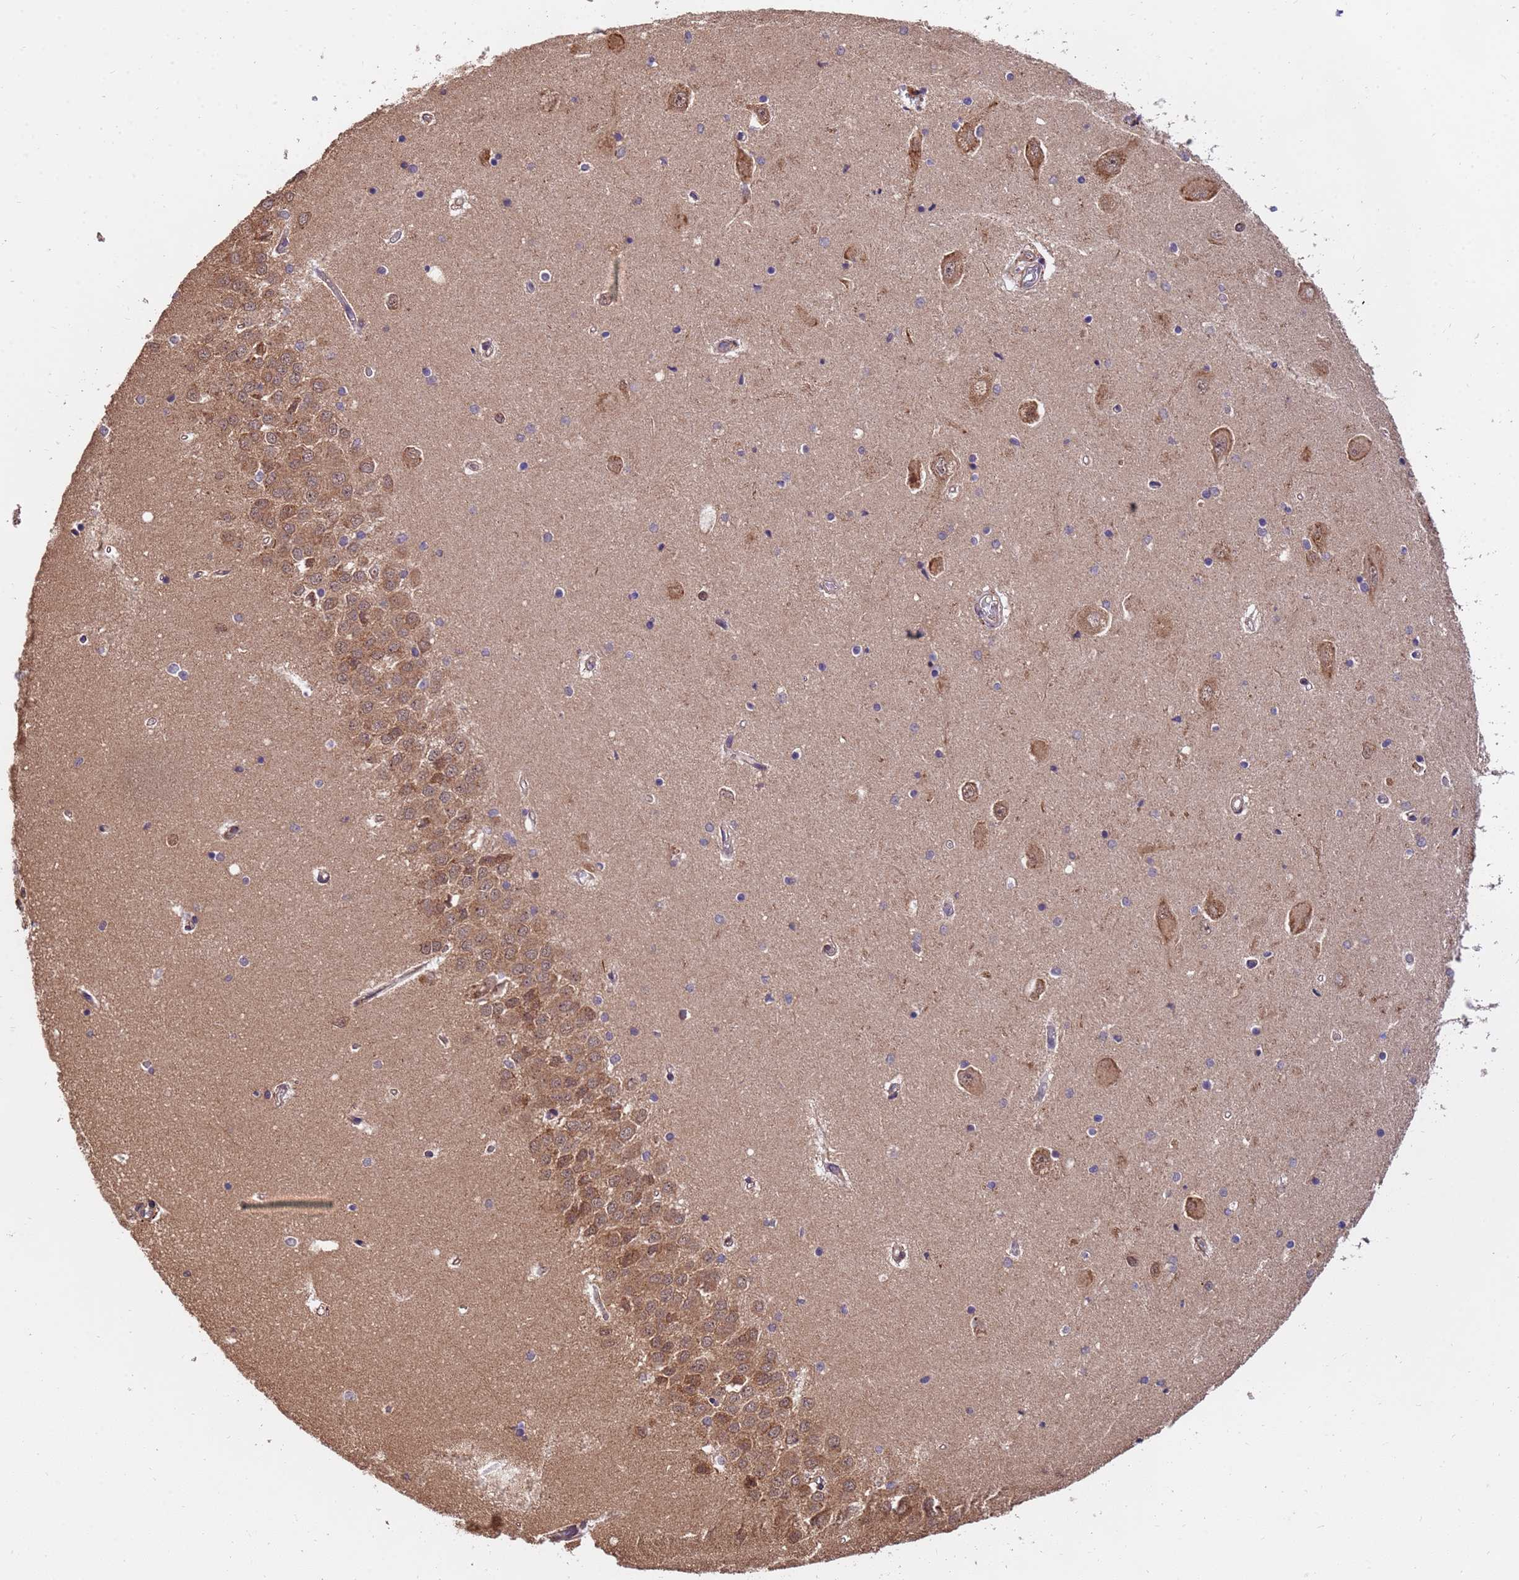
{"staining": {"intensity": "moderate", "quantity": "<25%", "location": "cytoplasmic/membranous"}, "tissue": "hippocampus", "cell_type": "Glial cells", "image_type": "normal", "snomed": [{"axis": "morphology", "description": "Normal tissue, NOS"}, {"axis": "topography", "description": "Hippocampus"}], "caption": "Protein staining of benign hippocampus exhibits moderate cytoplasmic/membranous positivity in approximately <25% of glial cells. The protein is shown in brown color, while the nuclei are stained blue.", "gene": "ZNF619", "patient": {"sex": "male", "age": 45}}